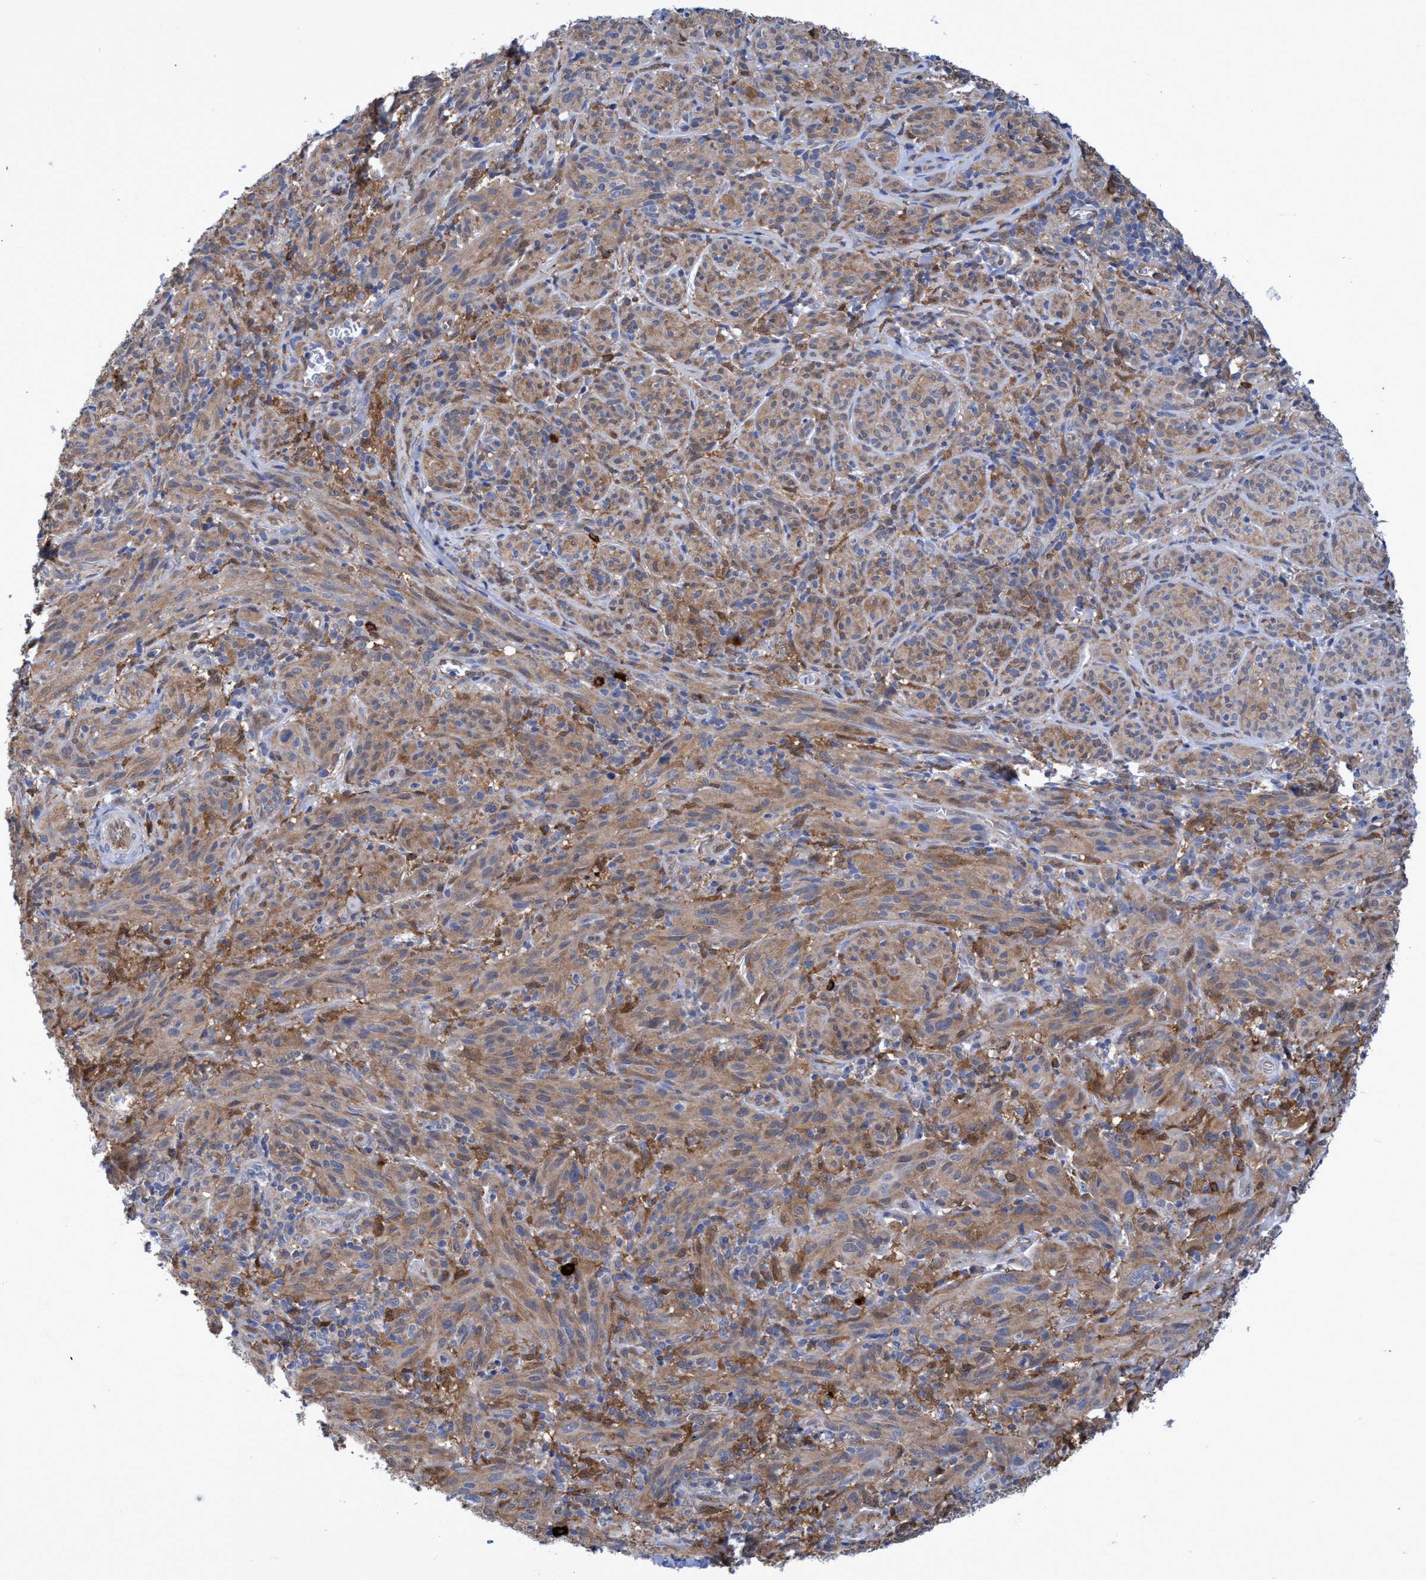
{"staining": {"intensity": "moderate", "quantity": ">75%", "location": "cytoplasmic/membranous"}, "tissue": "melanoma", "cell_type": "Tumor cells", "image_type": "cancer", "snomed": [{"axis": "morphology", "description": "Malignant melanoma, NOS"}, {"axis": "topography", "description": "Skin of head"}], "caption": "Tumor cells reveal moderate cytoplasmic/membranous staining in approximately >75% of cells in melanoma.", "gene": "PNPO", "patient": {"sex": "male", "age": 96}}